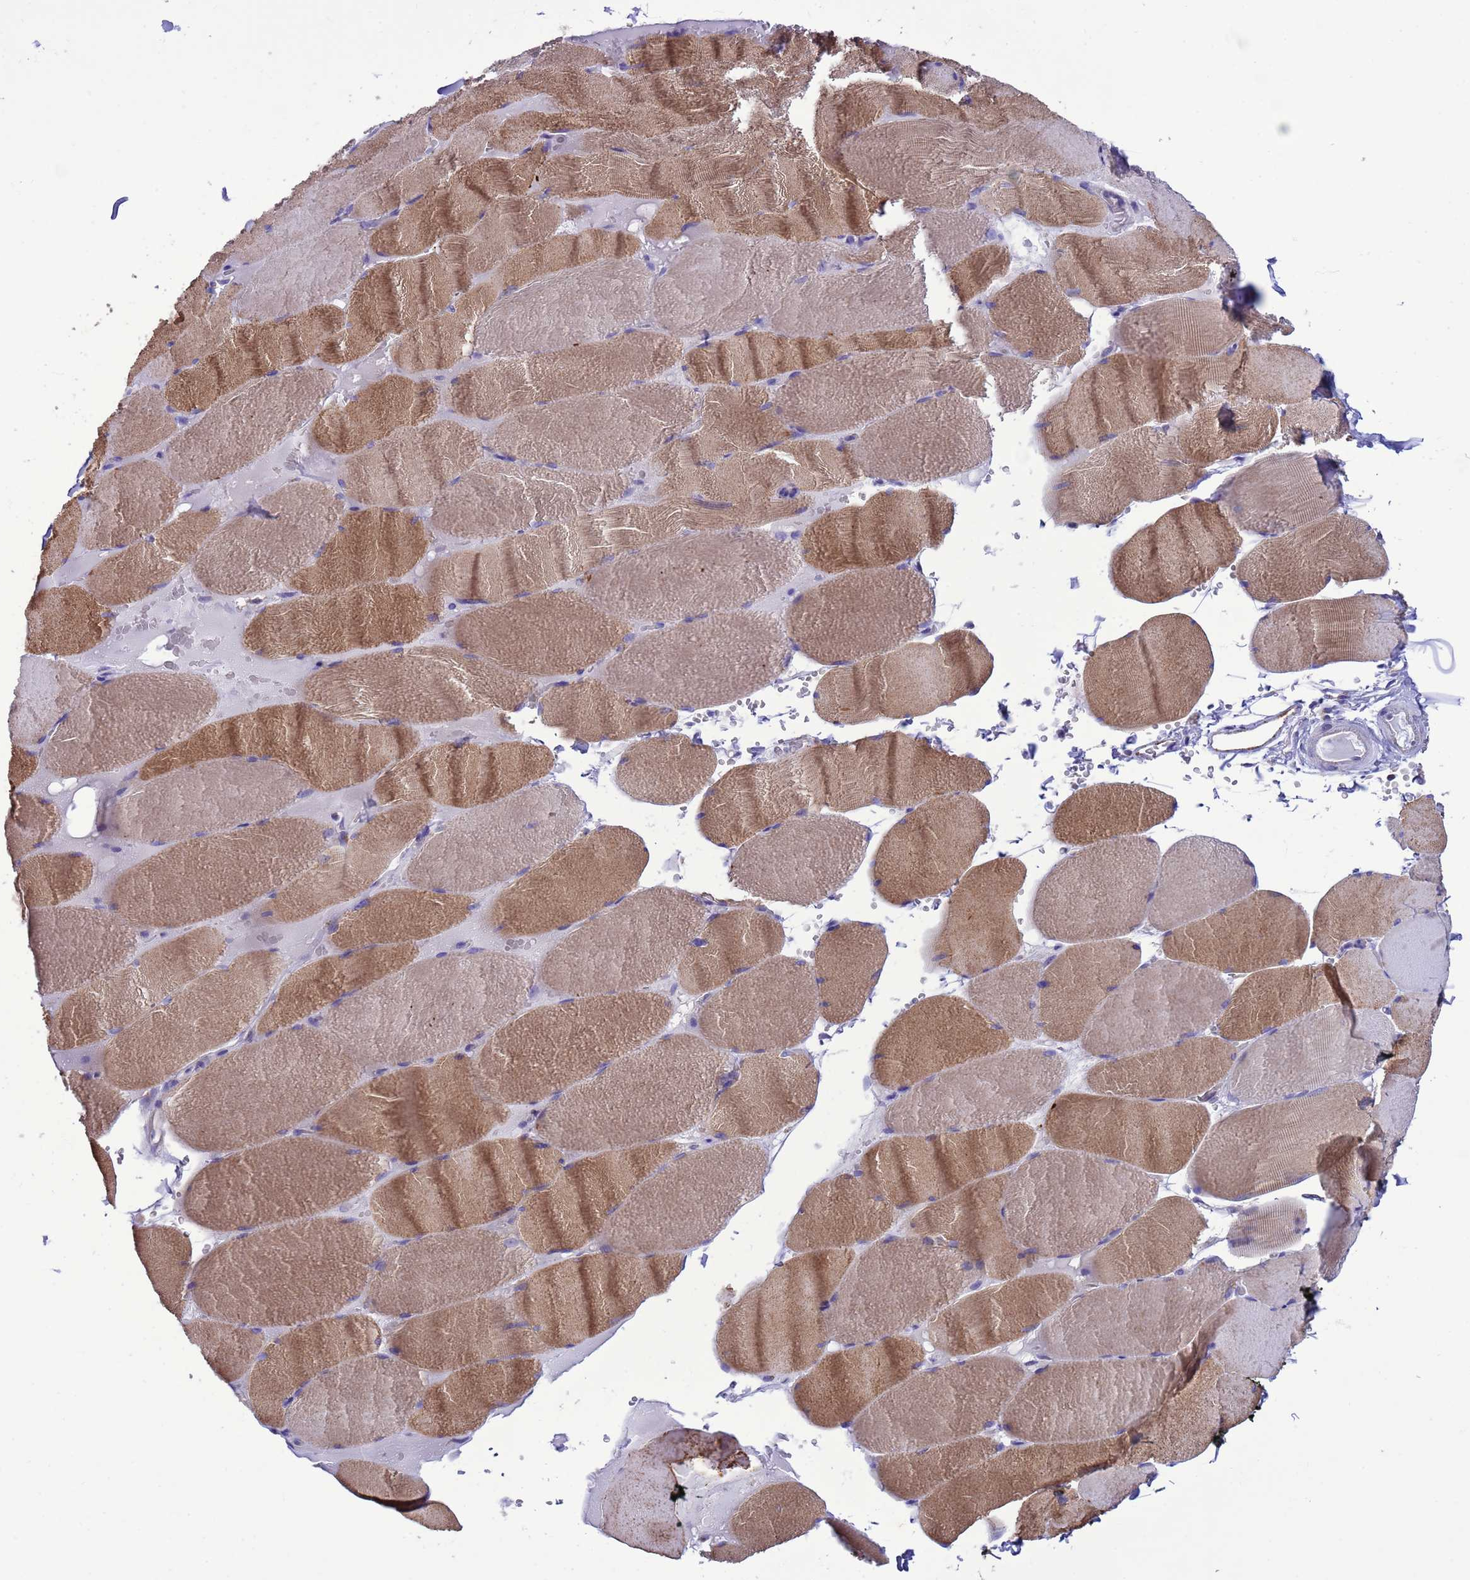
{"staining": {"intensity": "moderate", "quantity": "25%-75%", "location": "cytoplasmic/membranous"}, "tissue": "skeletal muscle", "cell_type": "Myocytes", "image_type": "normal", "snomed": [{"axis": "morphology", "description": "Normal tissue, NOS"}, {"axis": "topography", "description": "Skeletal muscle"}, {"axis": "topography", "description": "Head-Neck"}], "caption": "A brown stain shows moderate cytoplasmic/membranous staining of a protein in myocytes of unremarkable human skeletal muscle.", "gene": "CCDC191", "patient": {"sex": "male", "age": 66}}